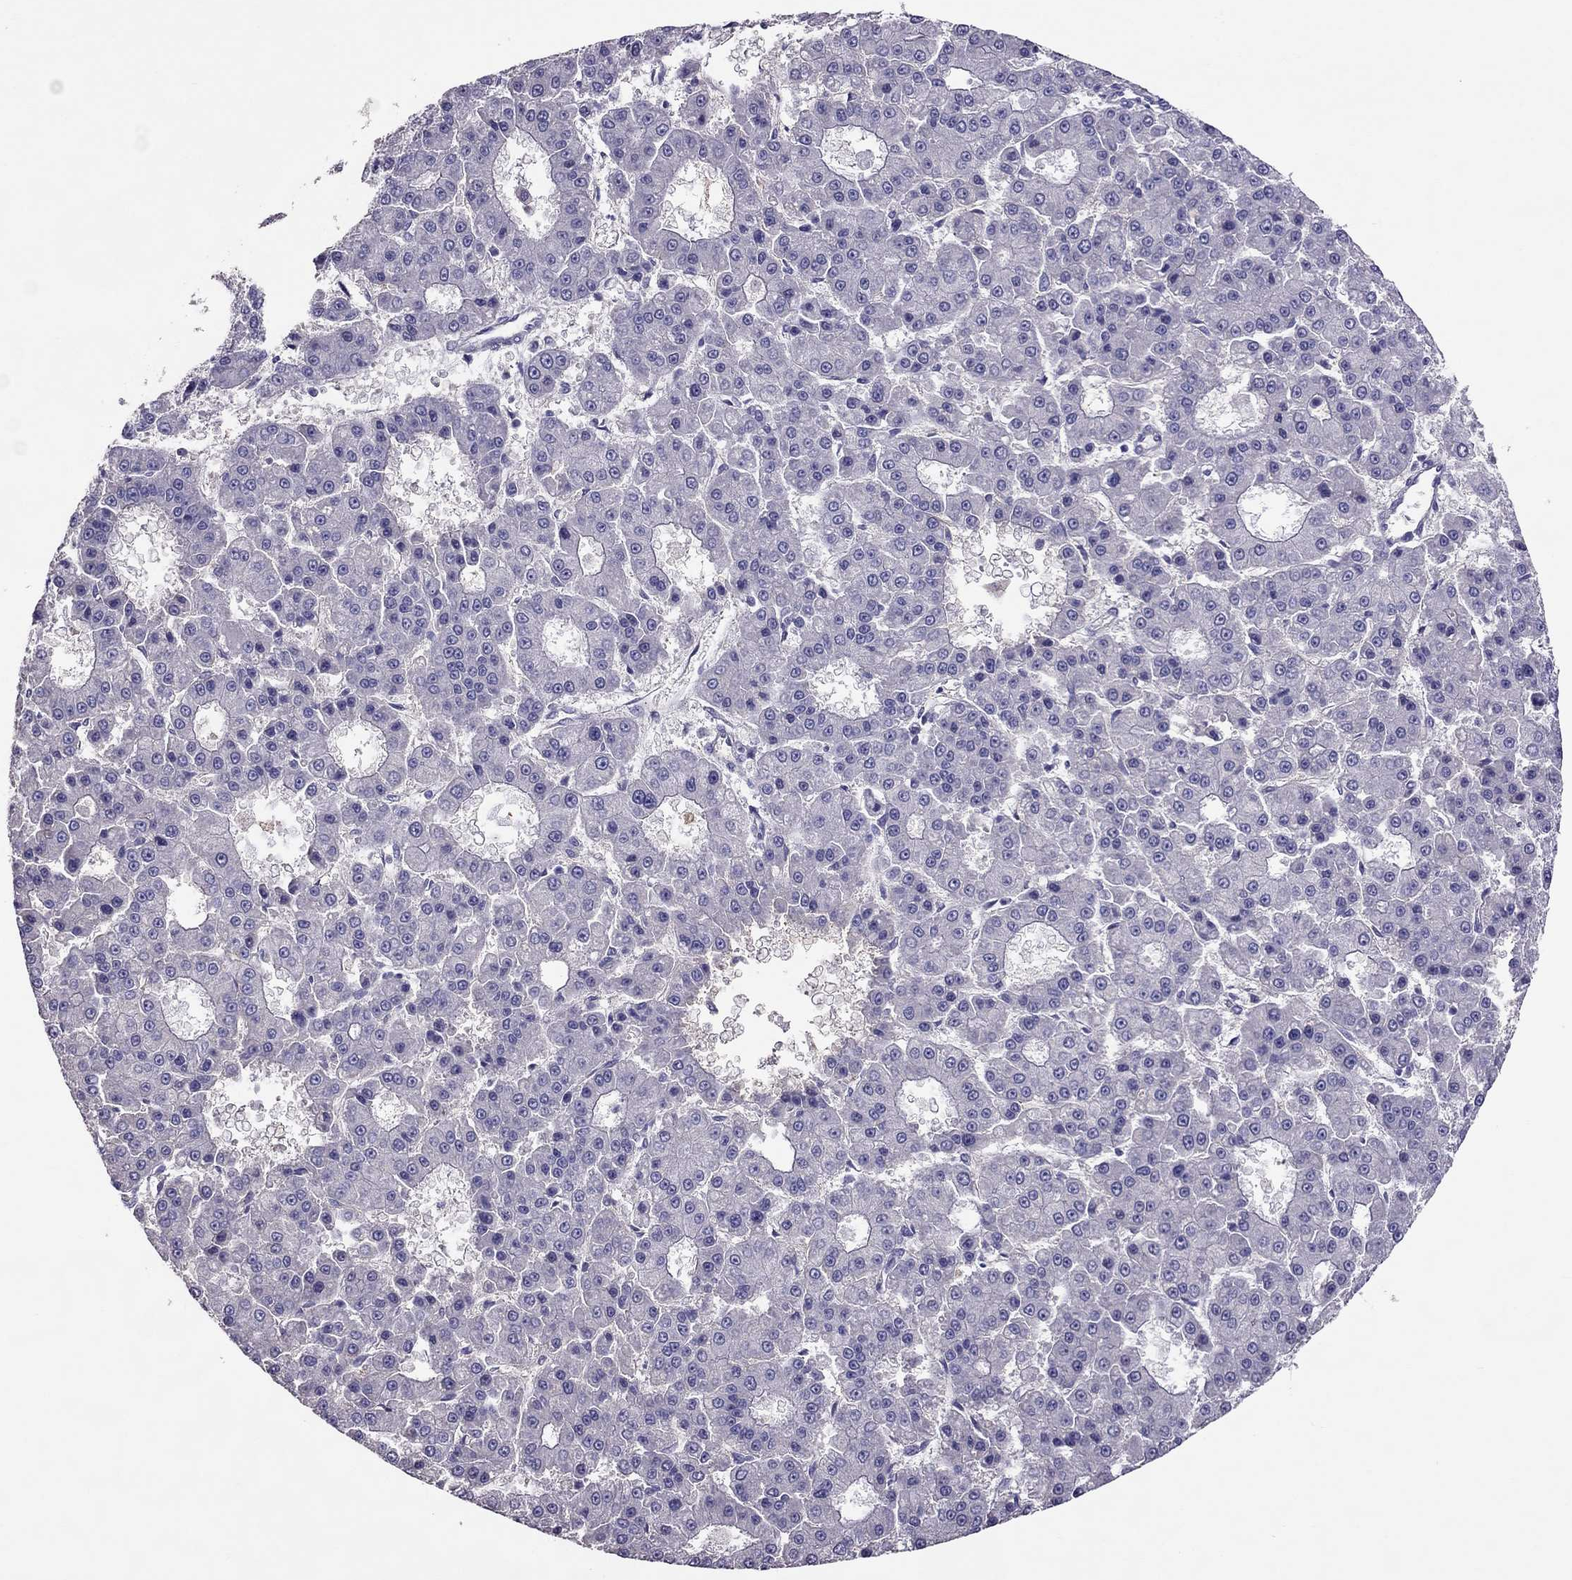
{"staining": {"intensity": "negative", "quantity": "none", "location": "none"}, "tissue": "liver cancer", "cell_type": "Tumor cells", "image_type": "cancer", "snomed": [{"axis": "morphology", "description": "Carcinoma, Hepatocellular, NOS"}, {"axis": "topography", "description": "Liver"}], "caption": "Immunohistochemical staining of liver cancer demonstrates no significant positivity in tumor cells.", "gene": "LRRC46", "patient": {"sex": "male", "age": 70}}